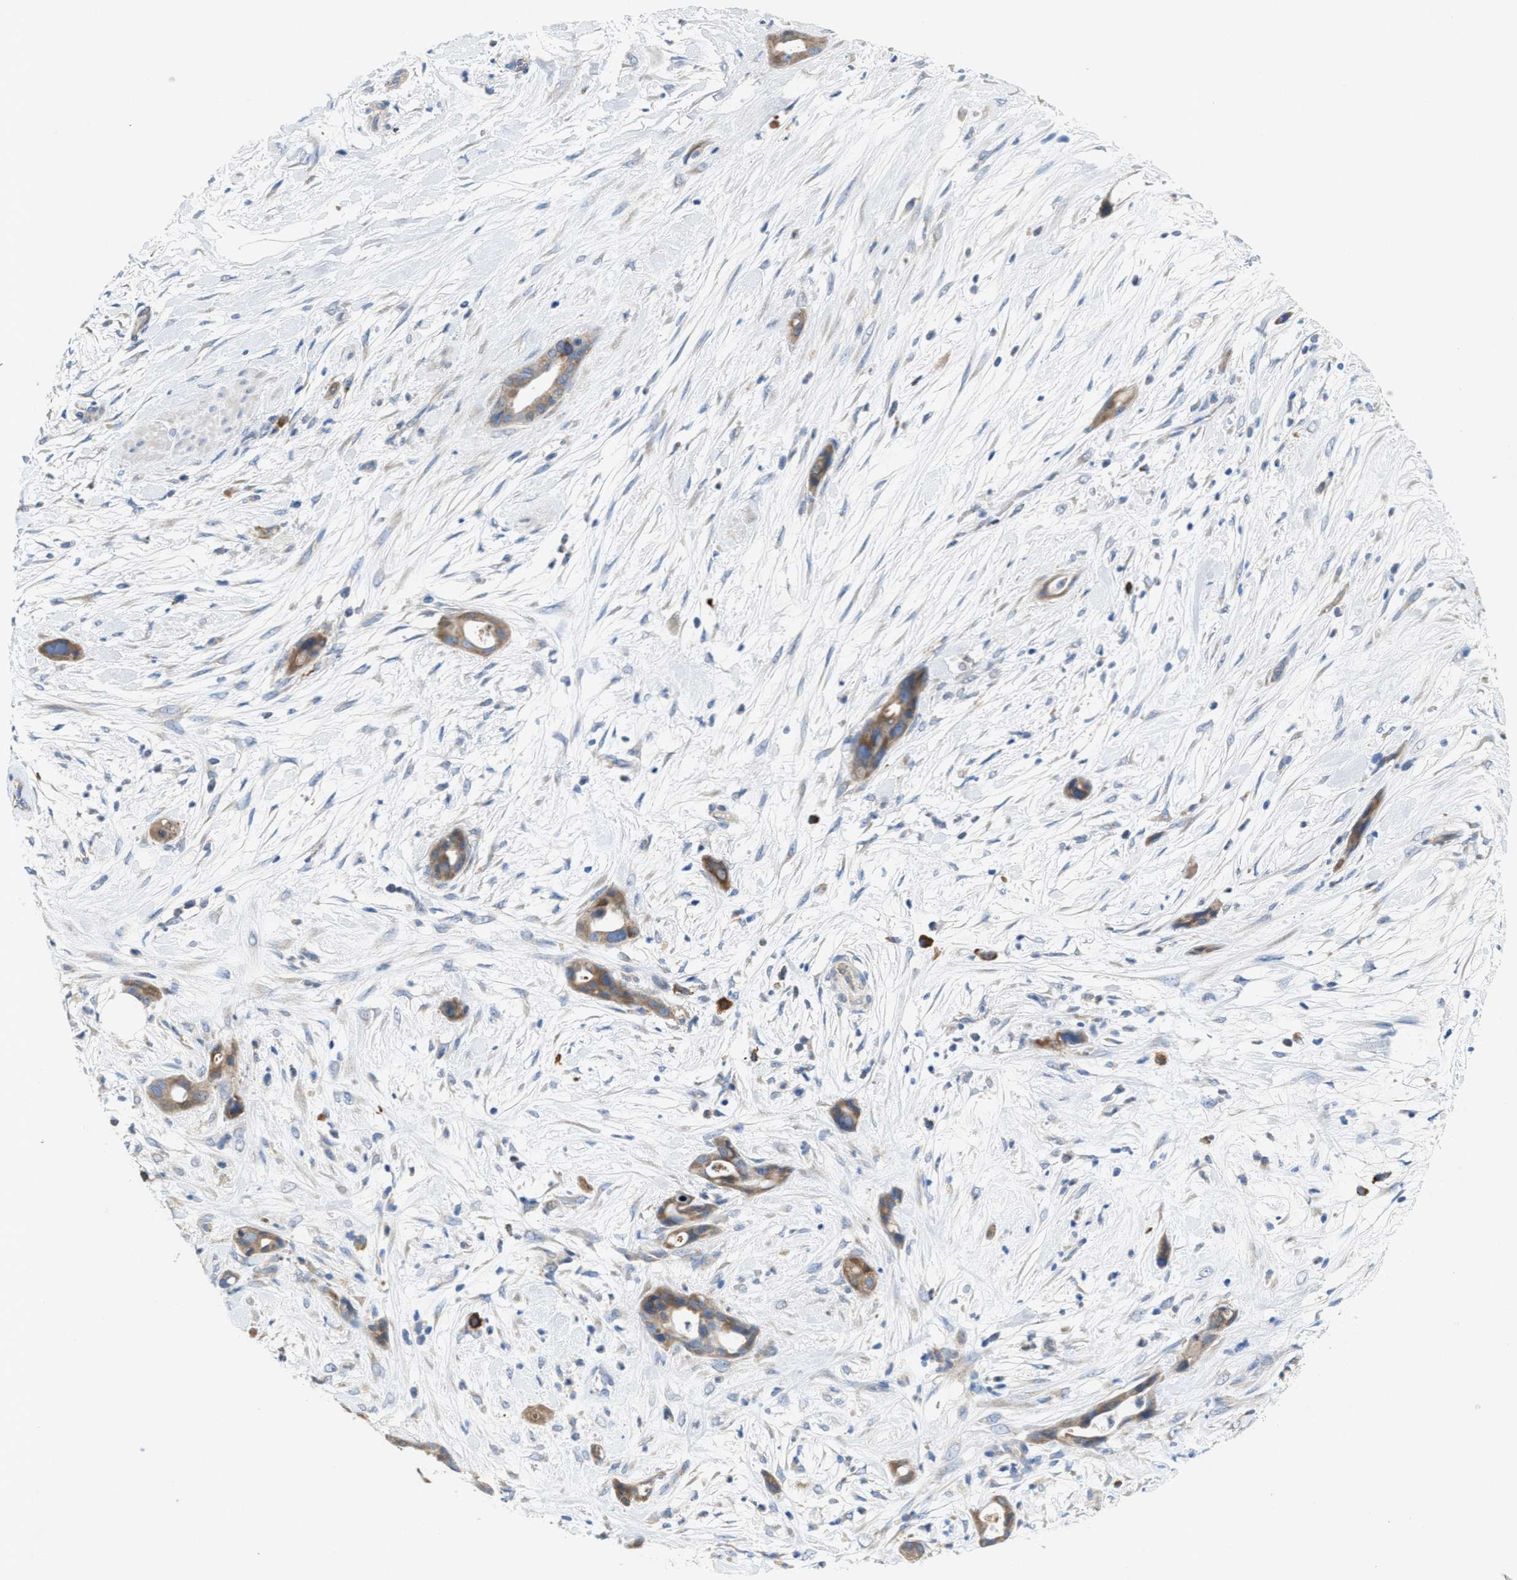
{"staining": {"intensity": "moderate", "quantity": ">75%", "location": "cytoplasmic/membranous"}, "tissue": "pancreatic cancer", "cell_type": "Tumor cells", "image_type": "cancer", "snomed": [{"axis": "morphology", "description": "Adenocarcinoma, NOS"}, {"axis": "topography", "description": "Pancreas"}], "caption": "Pancreatic cancer stained with IHC displays moderate cytoplasmic/membranous staining in approximately >75% of tumor cells.", "gene": "DYNC2I1", "patient": {"sex": "male", "age": 59}}